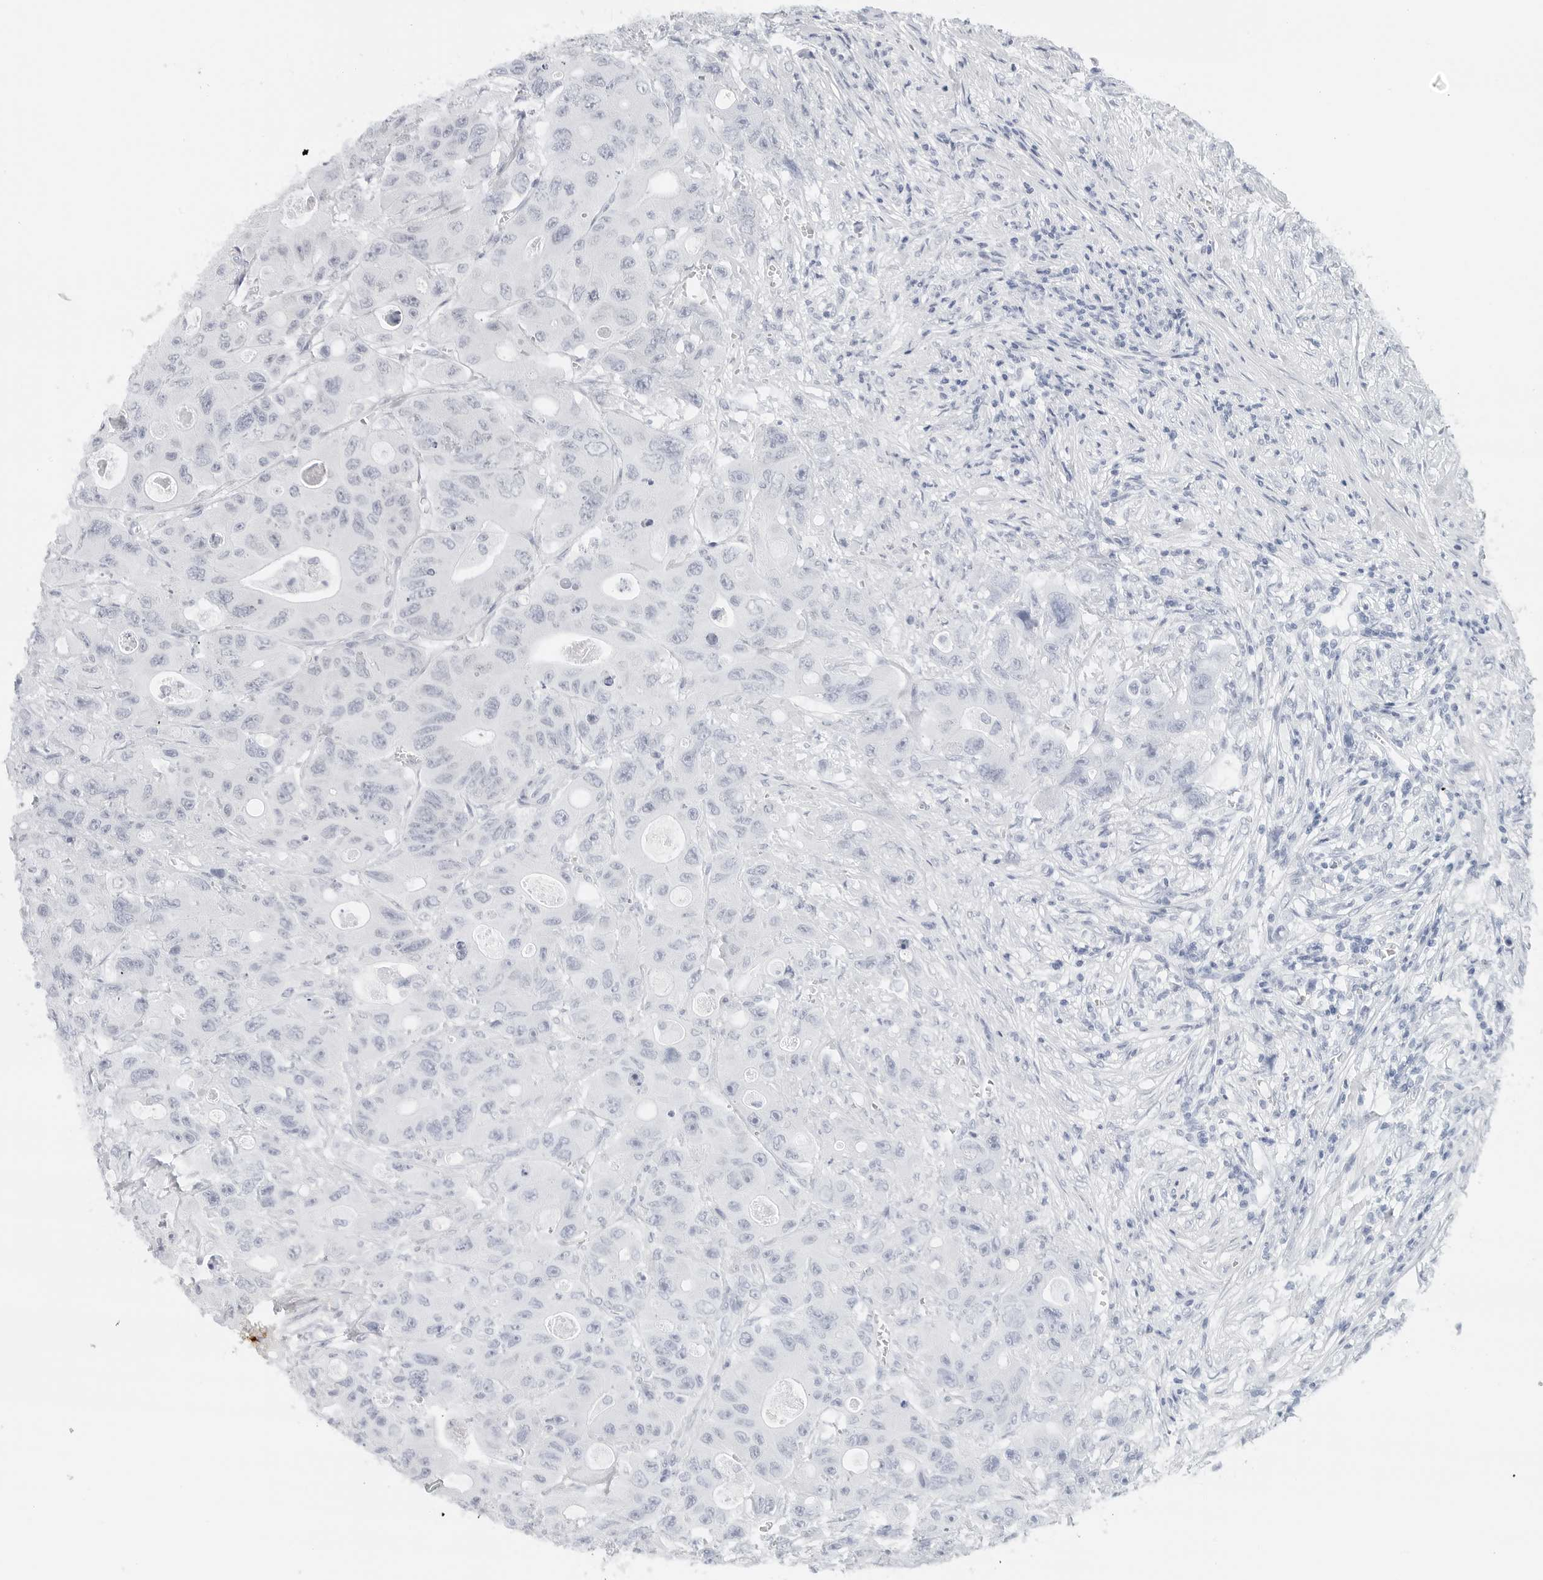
{"staining": {"intensity": "negative", "quantity": "none", "location": "none"}, "tissue": "colorectal cancer", "cell_type": "Tumor cells", "image_type": "cancer", "snomed": [{"axis": "morphology", "description": "Adenocarcinoma, NOS"}, {"axis": "topography", "description": "Colon"}], "caption": "High magnification brightfield microscopy of colorectal cancer (adenocarcinoma) stained with DAB (3,3'-diaminobenzidine) (brown) and counterstained with hematoxylin (blue): tumor cells show no significant expression.", "gene": "METAP1", "patient": {"sex": "female", "age": 46}}